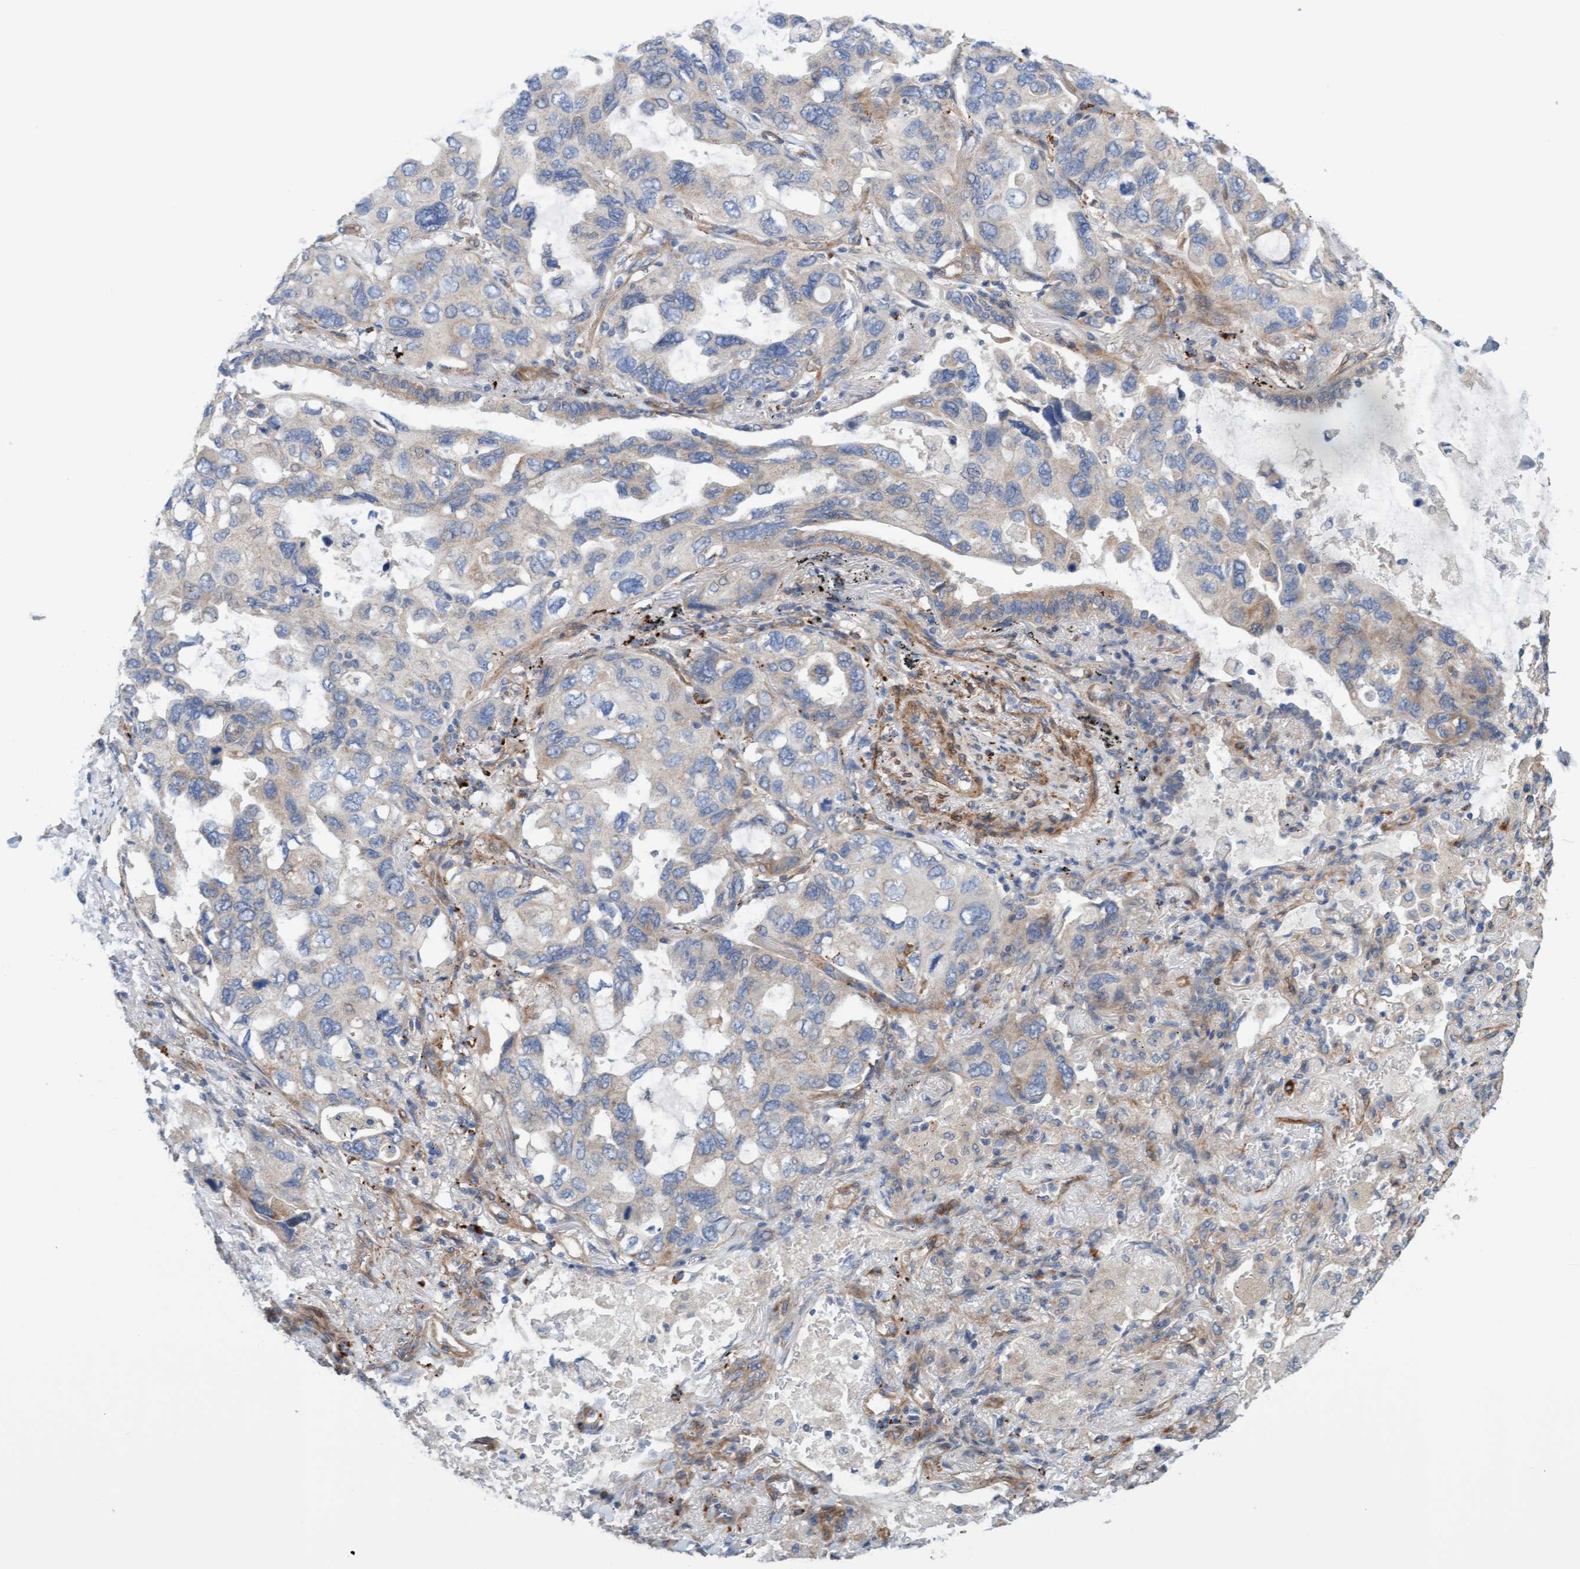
{"staining": {"intensity": "weak", "quantity": "<25%", "location": "cytoplasmic/membranous"}, "tissue": "lung cancer", "cell_type": "Tumor cells", "image_type": "cancer", "snomed": [{"axis": "morphology", "description": "Squamous cell carcinoma, NOS"}, {"axis": "topography", "description": "Lung"}], "caption": "Tumor cells are negative for protein expression in human lung squamous cell carcinoma.", "gene": "CDK5RAP3", "patient": {"sex": "female", "age": 73}}